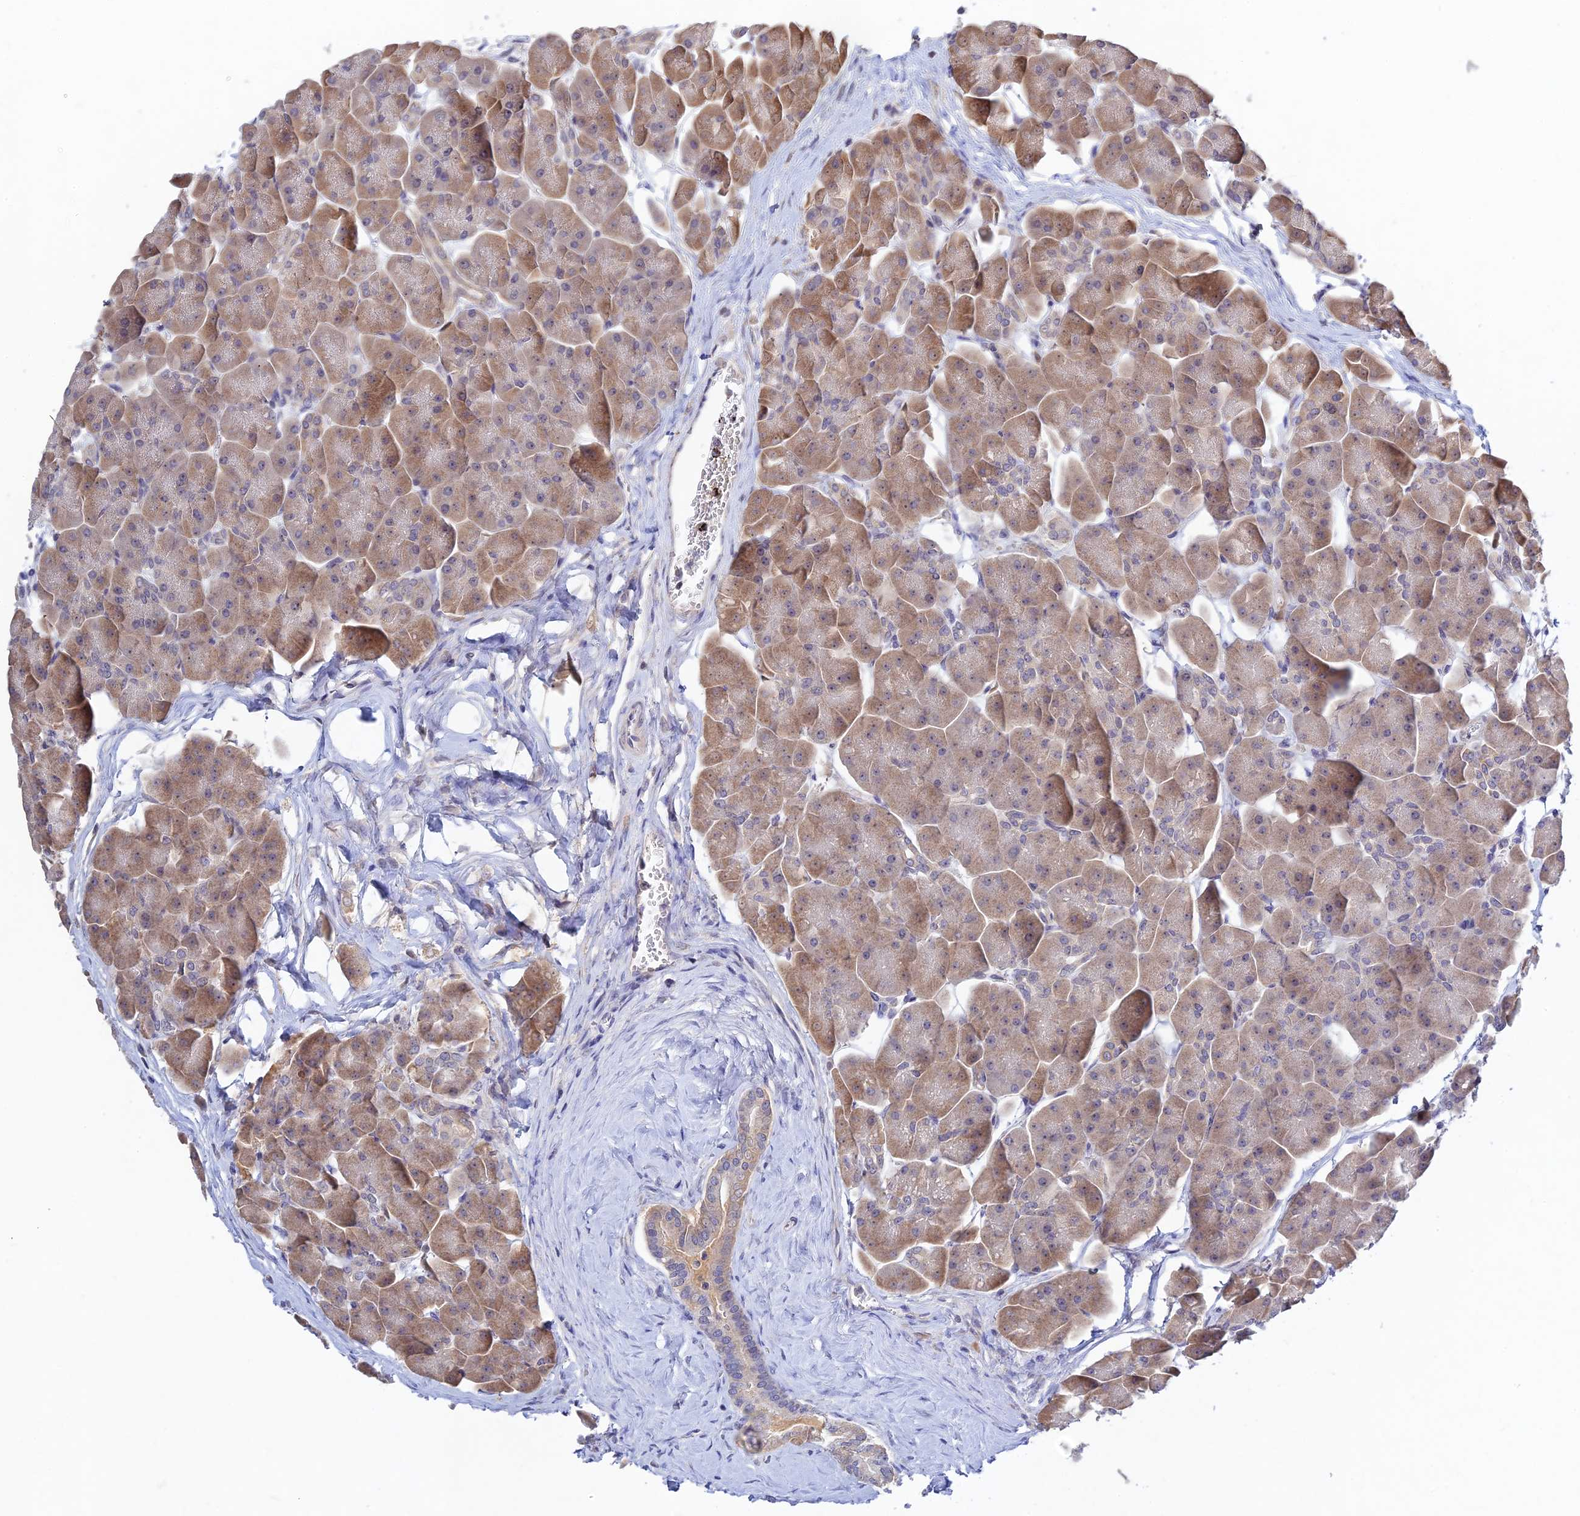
{"staining": {"intensity": "weak", "quantity": "25%-75%", "location": "cytoplasmic/membranous"}, "tissue": "pancreas", "cell_type": "Exocrine glandular cells", "image_type": "normal", "snomed": [{"axis": "morphology", "description": "Normal tissue, NOS"}, {"axis": "topography", "description": "Pancreas"}], "caption": "The micrograph displays staining of unremarkable pancreas, revealing weak cytoplasmic/membranous protein staining (brown color) within exocrine glandular cells. (DAB = brown stain, brightfield microscopy at high magnification).", "gene": "CHST5", "patient": {"sex": "male", "age": 66}}